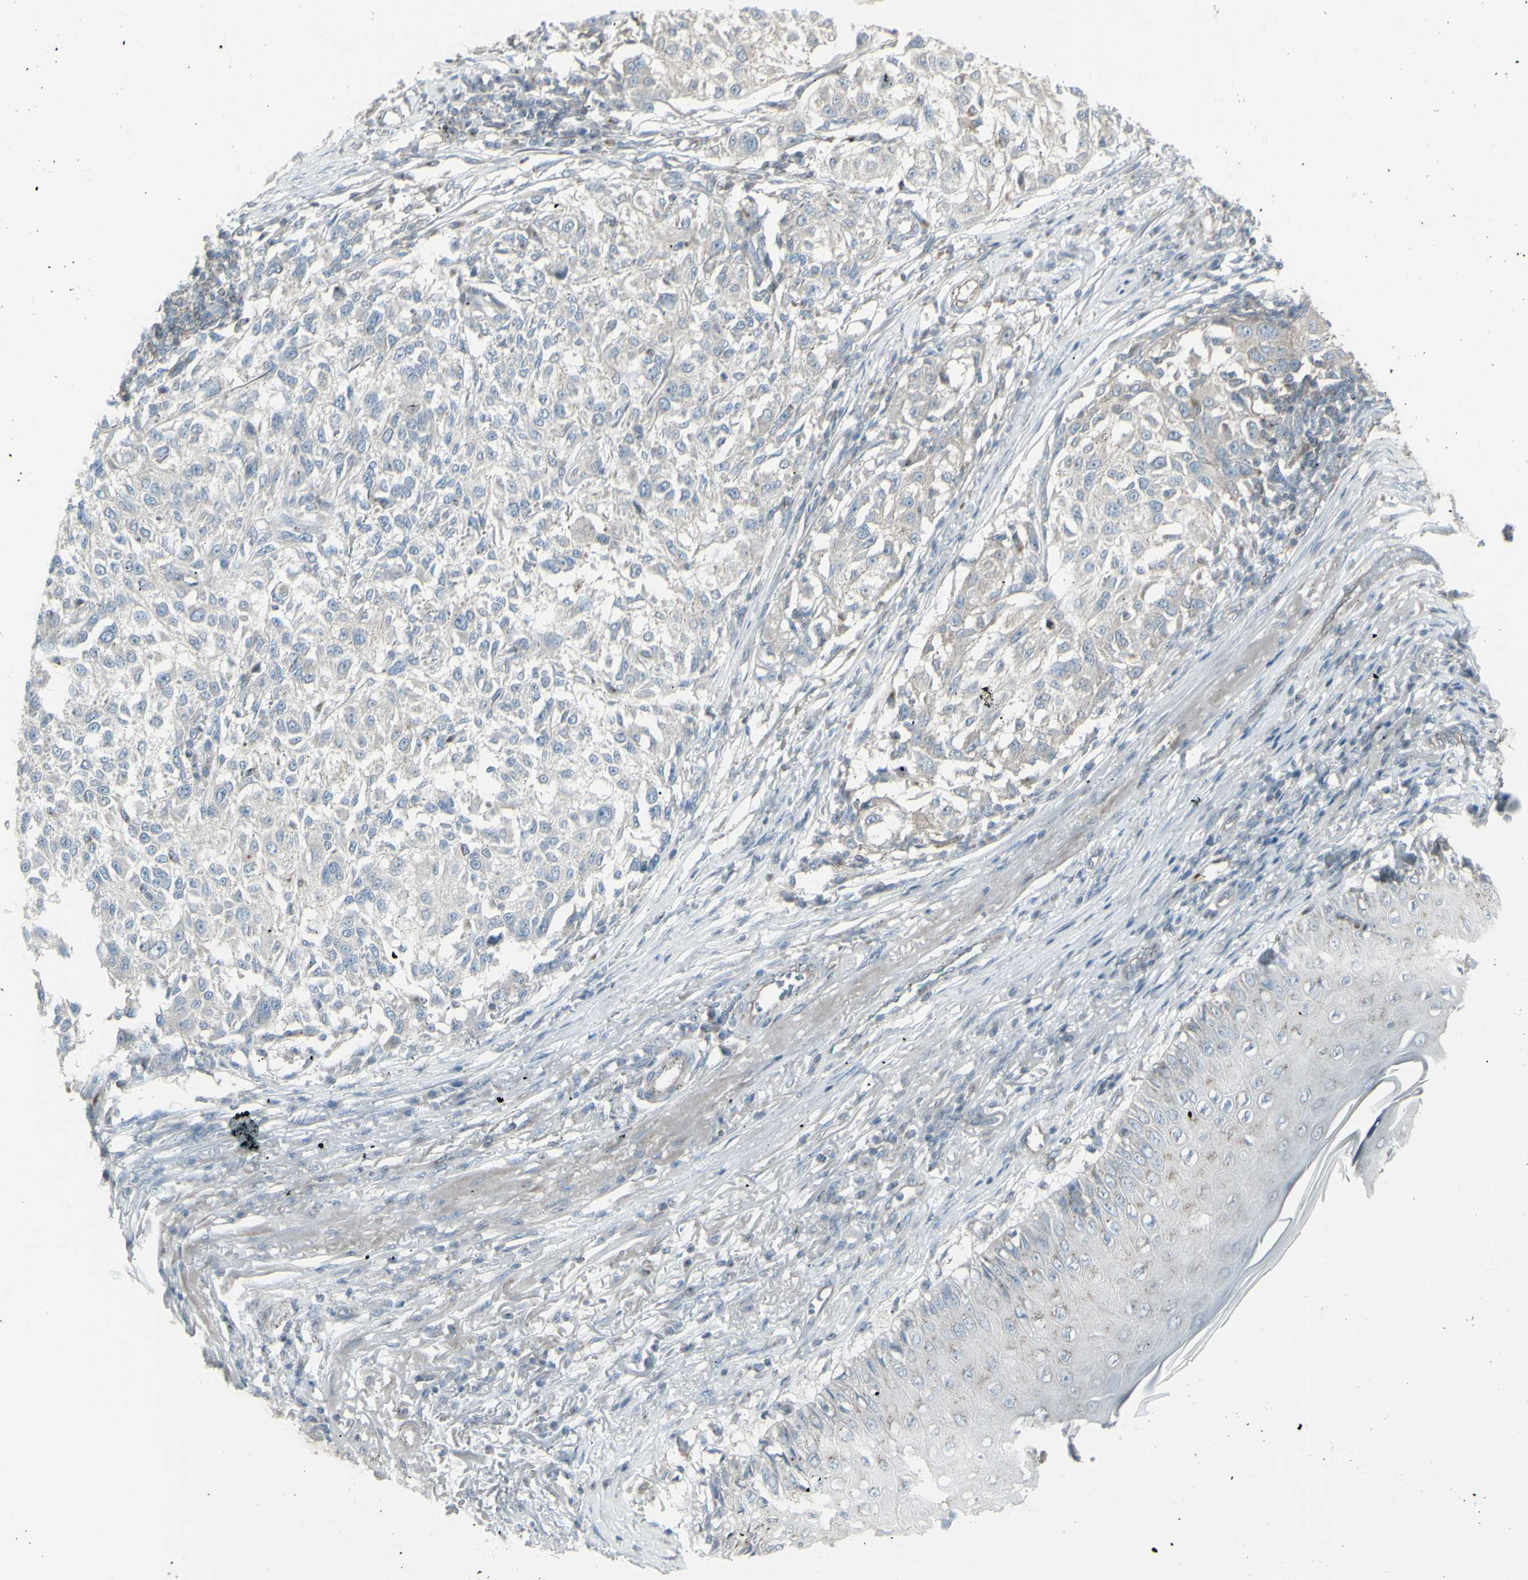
{"staining": {"intensity": "negative", "quantity": "none", "location": "none"}, "tissue": "melanoma", "cell_type": "Tumor cells", "image_type": "cancer", "snomed": [{"axis": "morphology", "description": "Necrosis, NOS"}, {"axis": "morphology", "description": "Malignant melanoma, NOS"}, {"axis": "topography", "description": "Skin"}], "caption": "Micrograph shows no protein expression in tumor cells of malignant melanoma tissue. Brightfield microscopy of immunohistochemistry (IHC) stained with DAB (brown) and hematoxylin (blue), captured at high magnification.", "gene": "GALNT6", "patient": {"sex": "female", "age": 87}}